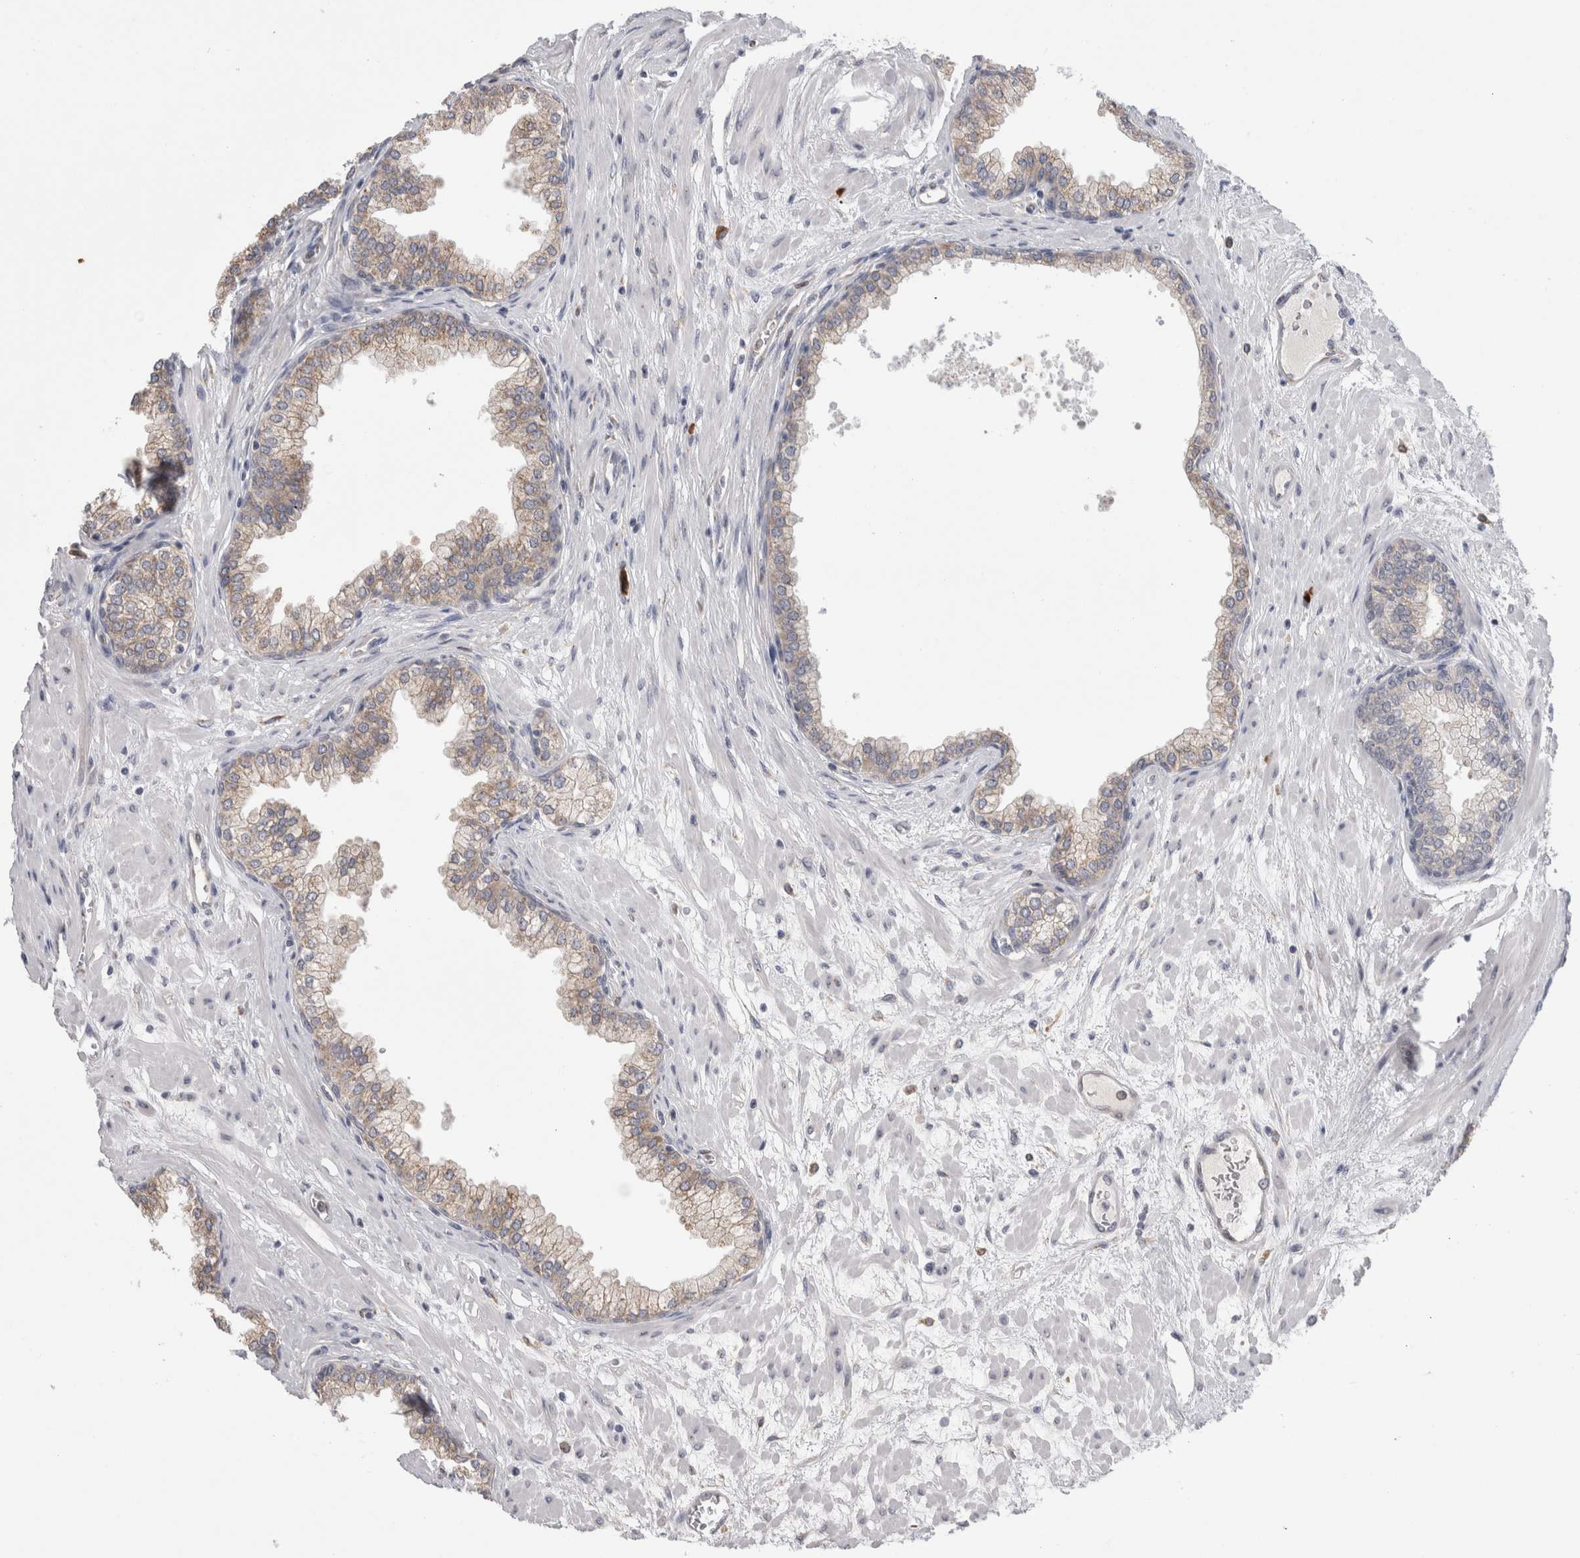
{"staining": {"intensity": "weak", "quantity": "25%-75%", "location": "cytoplasmic/membranous"}, "tissue": "prostate", "cell_type": "Glandular cells", "image_type": "normal", "snomed": [{"axis": "morphology", "description": "Normal tissue, NOS"}, {"axis": "morphology", "description": "Urothelial carcinoma, Low grade"}, {"axis": "topography", "description": "Urinary bladder"}, {"axis": "topography", "description": "Prostate"}], "caption": "Immunohistochemistry (IHC) (DAB (3,3'-diaminobenzidine)) staining of unremarkable human prostate reveals weak cytoplasmic/membranous protein expression in approximately 25%-75% of glandular cells.", "gene": "ZNF341", "patient": {"sex": "male", "age": 60}}